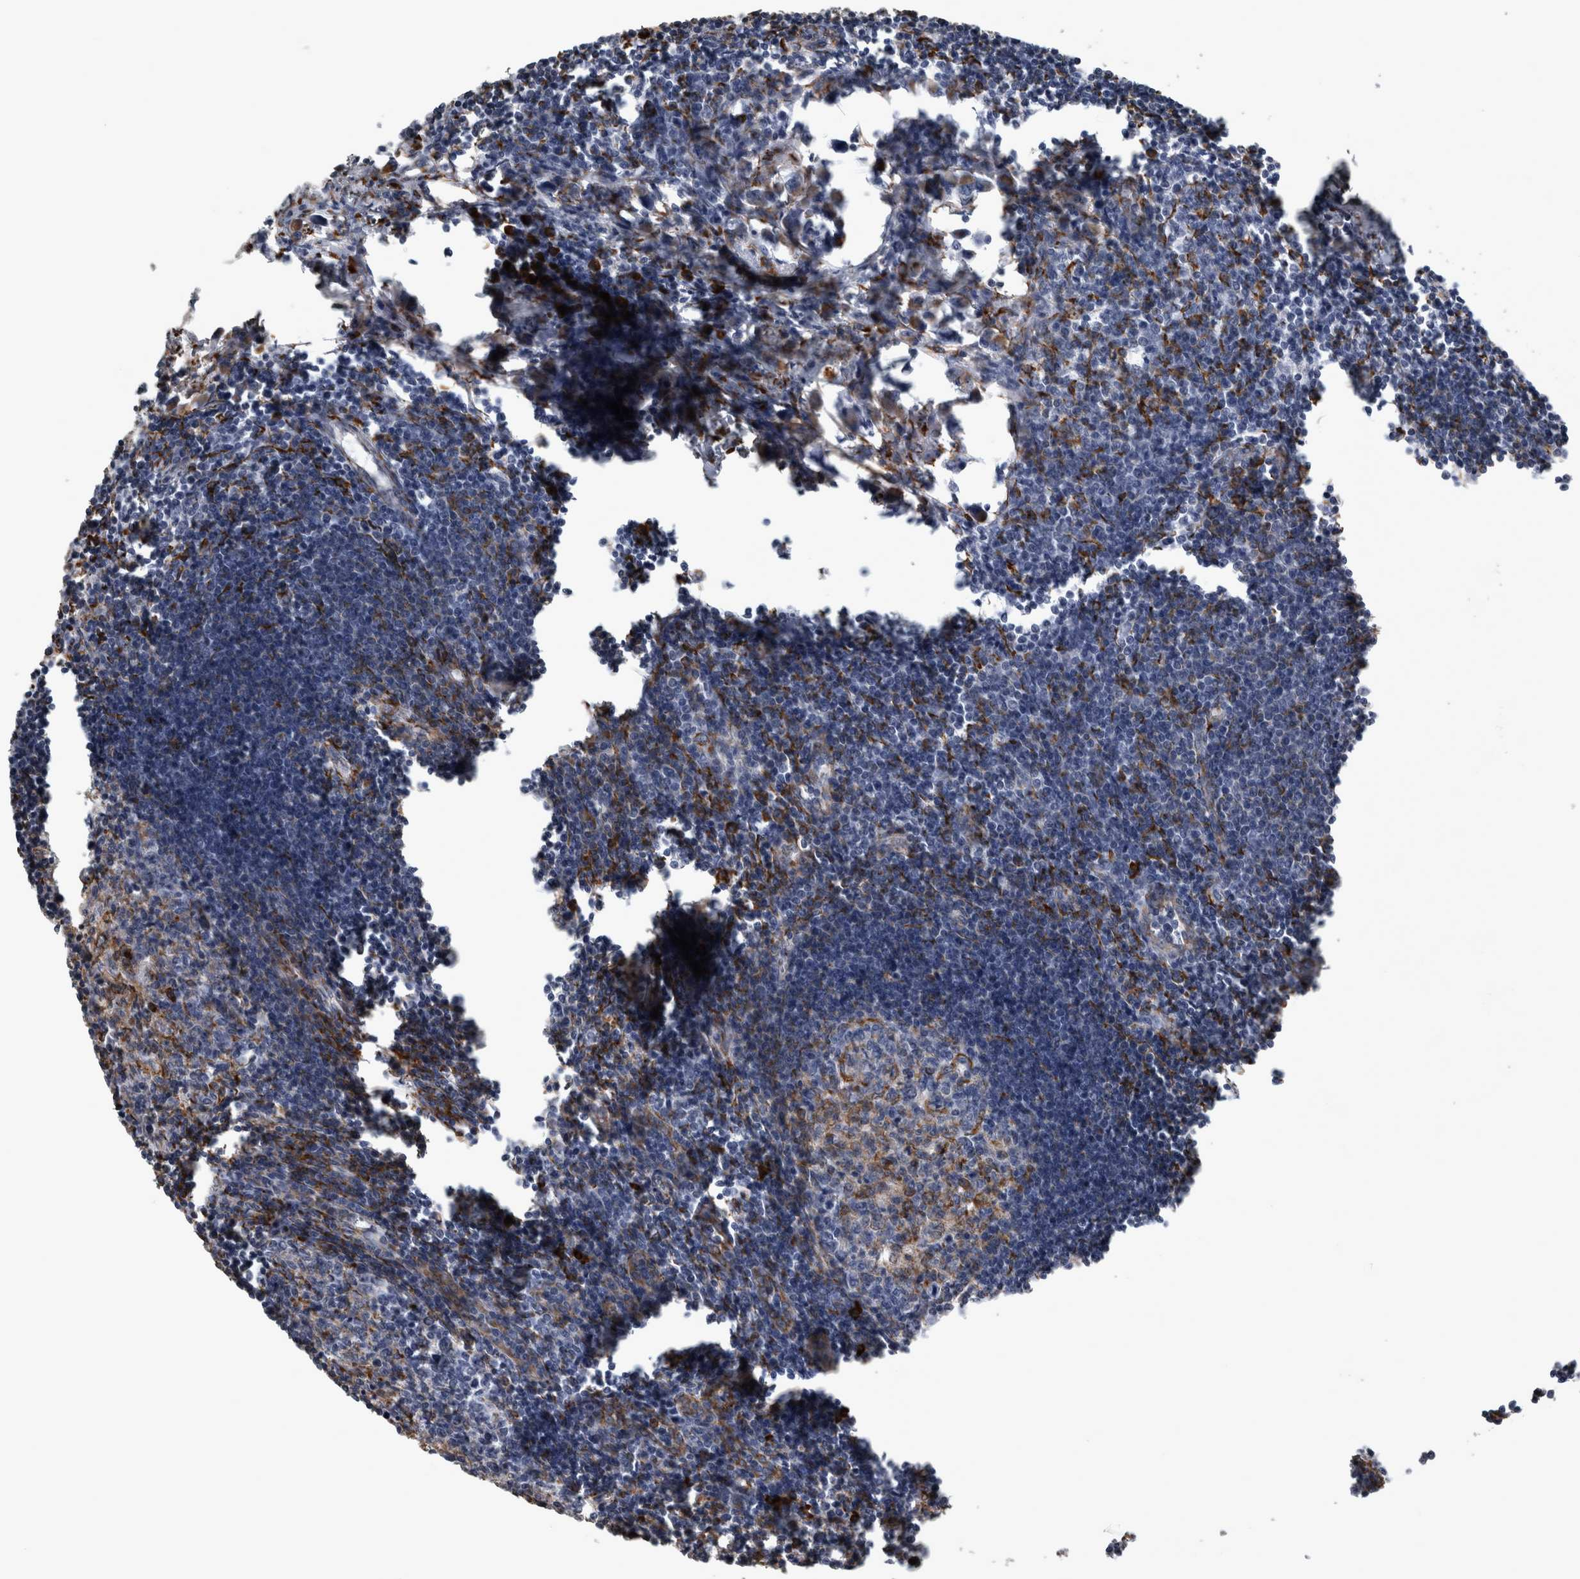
{"staining": {"intensity": "strong", "quantity": "<25%", "location": "none"}, "tissue": "lymph node", "cell_type": "Germinal center cells", "image_type": "normal", "snomed": [{"axis": "morphology", "description": "Normal tissue, NOS"}, {"axis": "morphology", "description": "Malignant melanoma, Metastatic site"}, {"axis": "topography", "description": "Lymph node"}], "caption": "Immunohistochemical staining of benign lymph node reveals <25% levels of strong None protein positivity in approximately <25% of germinal center cells. The protein is stained brown, and the nuclei are stained in blue (DAB (3,3'-diaminobenzidine) IHC with brightfield microscopy, high magnification).", "gene": "FHIP2B", "patient": {"sex": "male", "age": 41}}